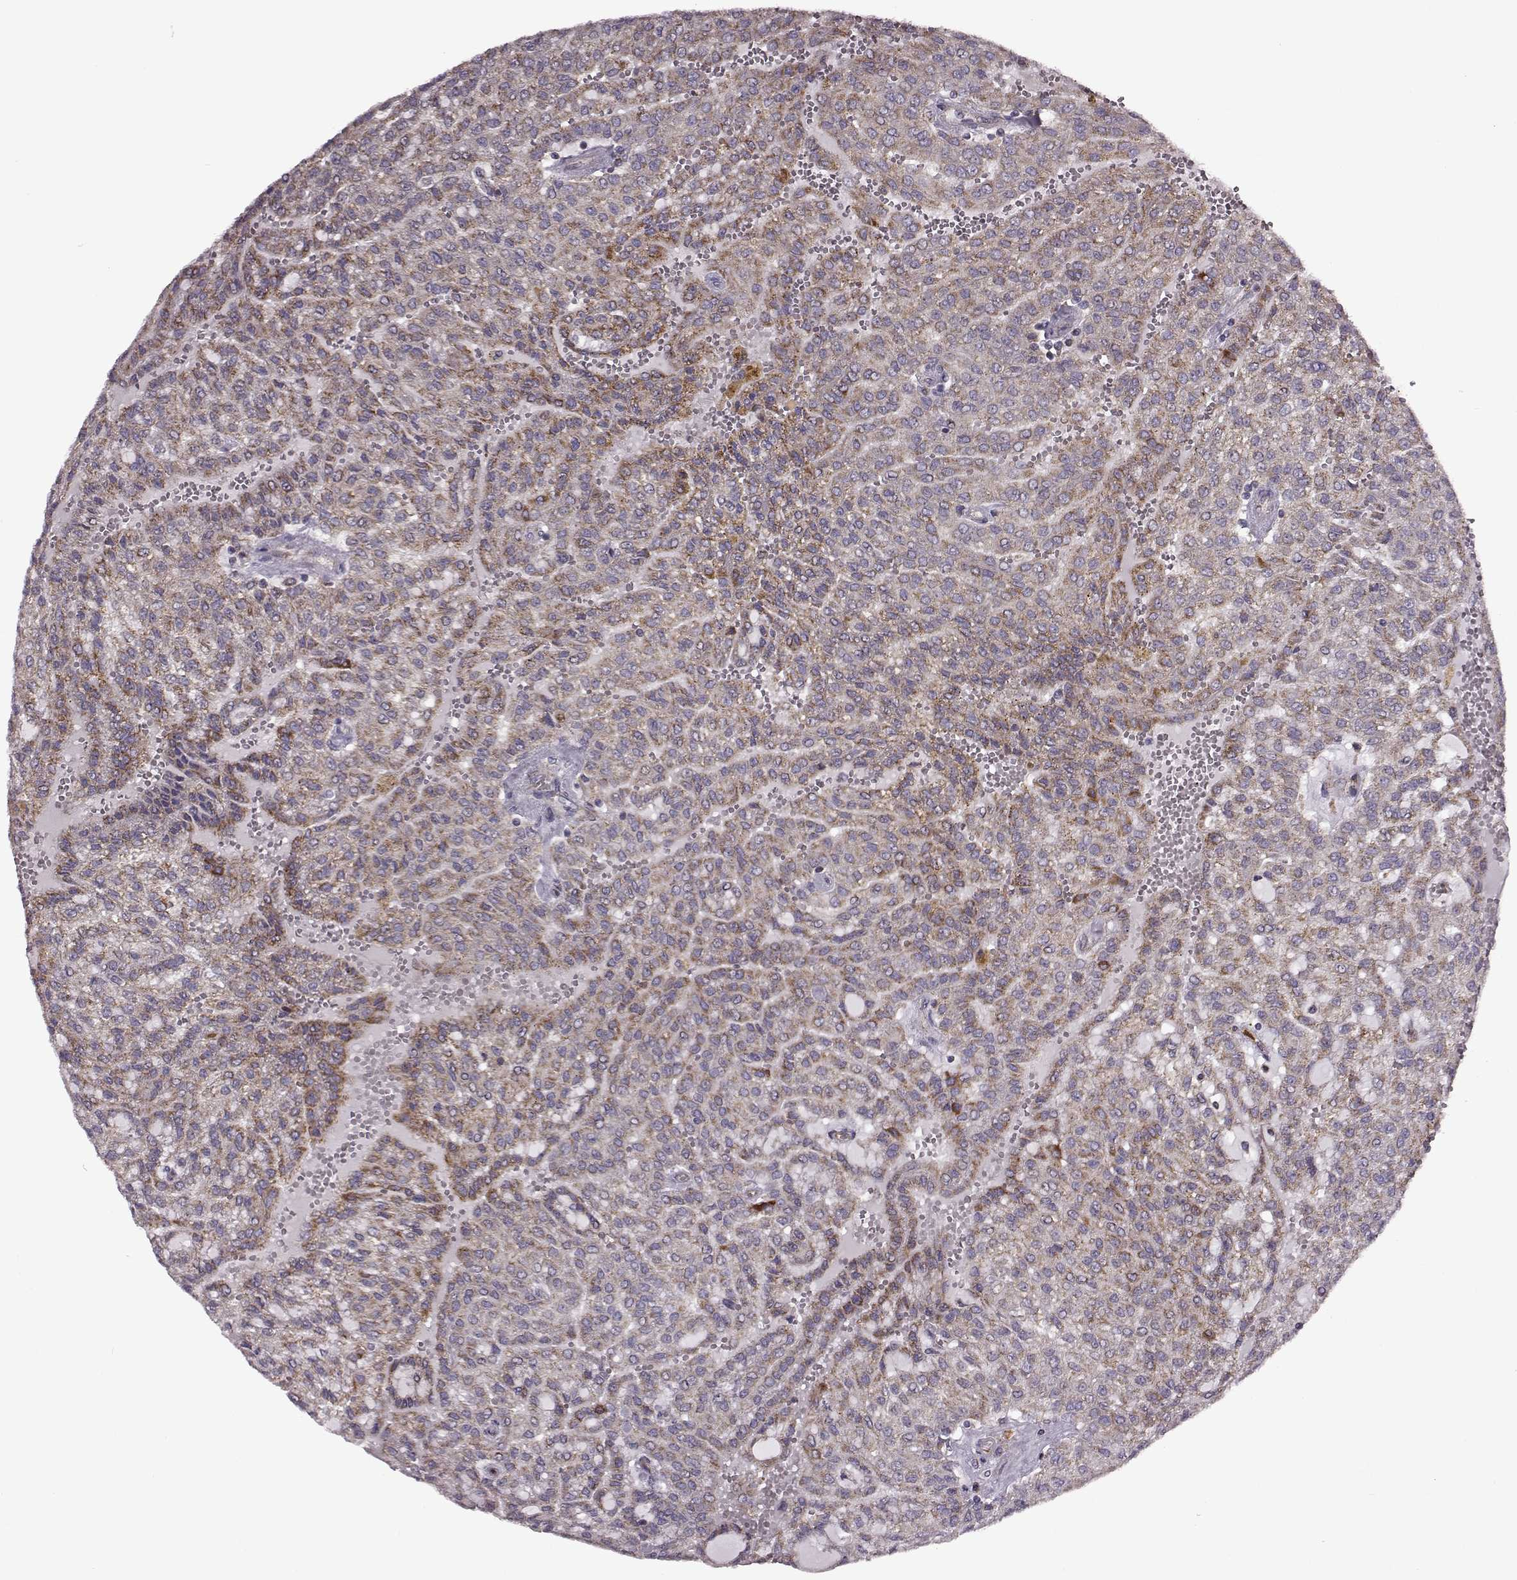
{"staining": {"intensity": "moderate", "quantity": ">75%", "location": "cytoplasmic/membranous"}, "tissue": "renal cancer", "cell_type": "Tumor cells", "image_type": "cancer", "snomed": [{"axis": "morphology", "description": "Adenocarcinoma, NOS"}, {"axis": "topography", "description": "Kidney"}], "caption": "IHC micrograph of human renal cancer stained for a protein (brown), which shows medium levels of moderate cytoplasmic/membranous positivity in about >75% of tumor cells.", "gene": "MTSS1", "patient": {"sex": "male", "age": 63}}